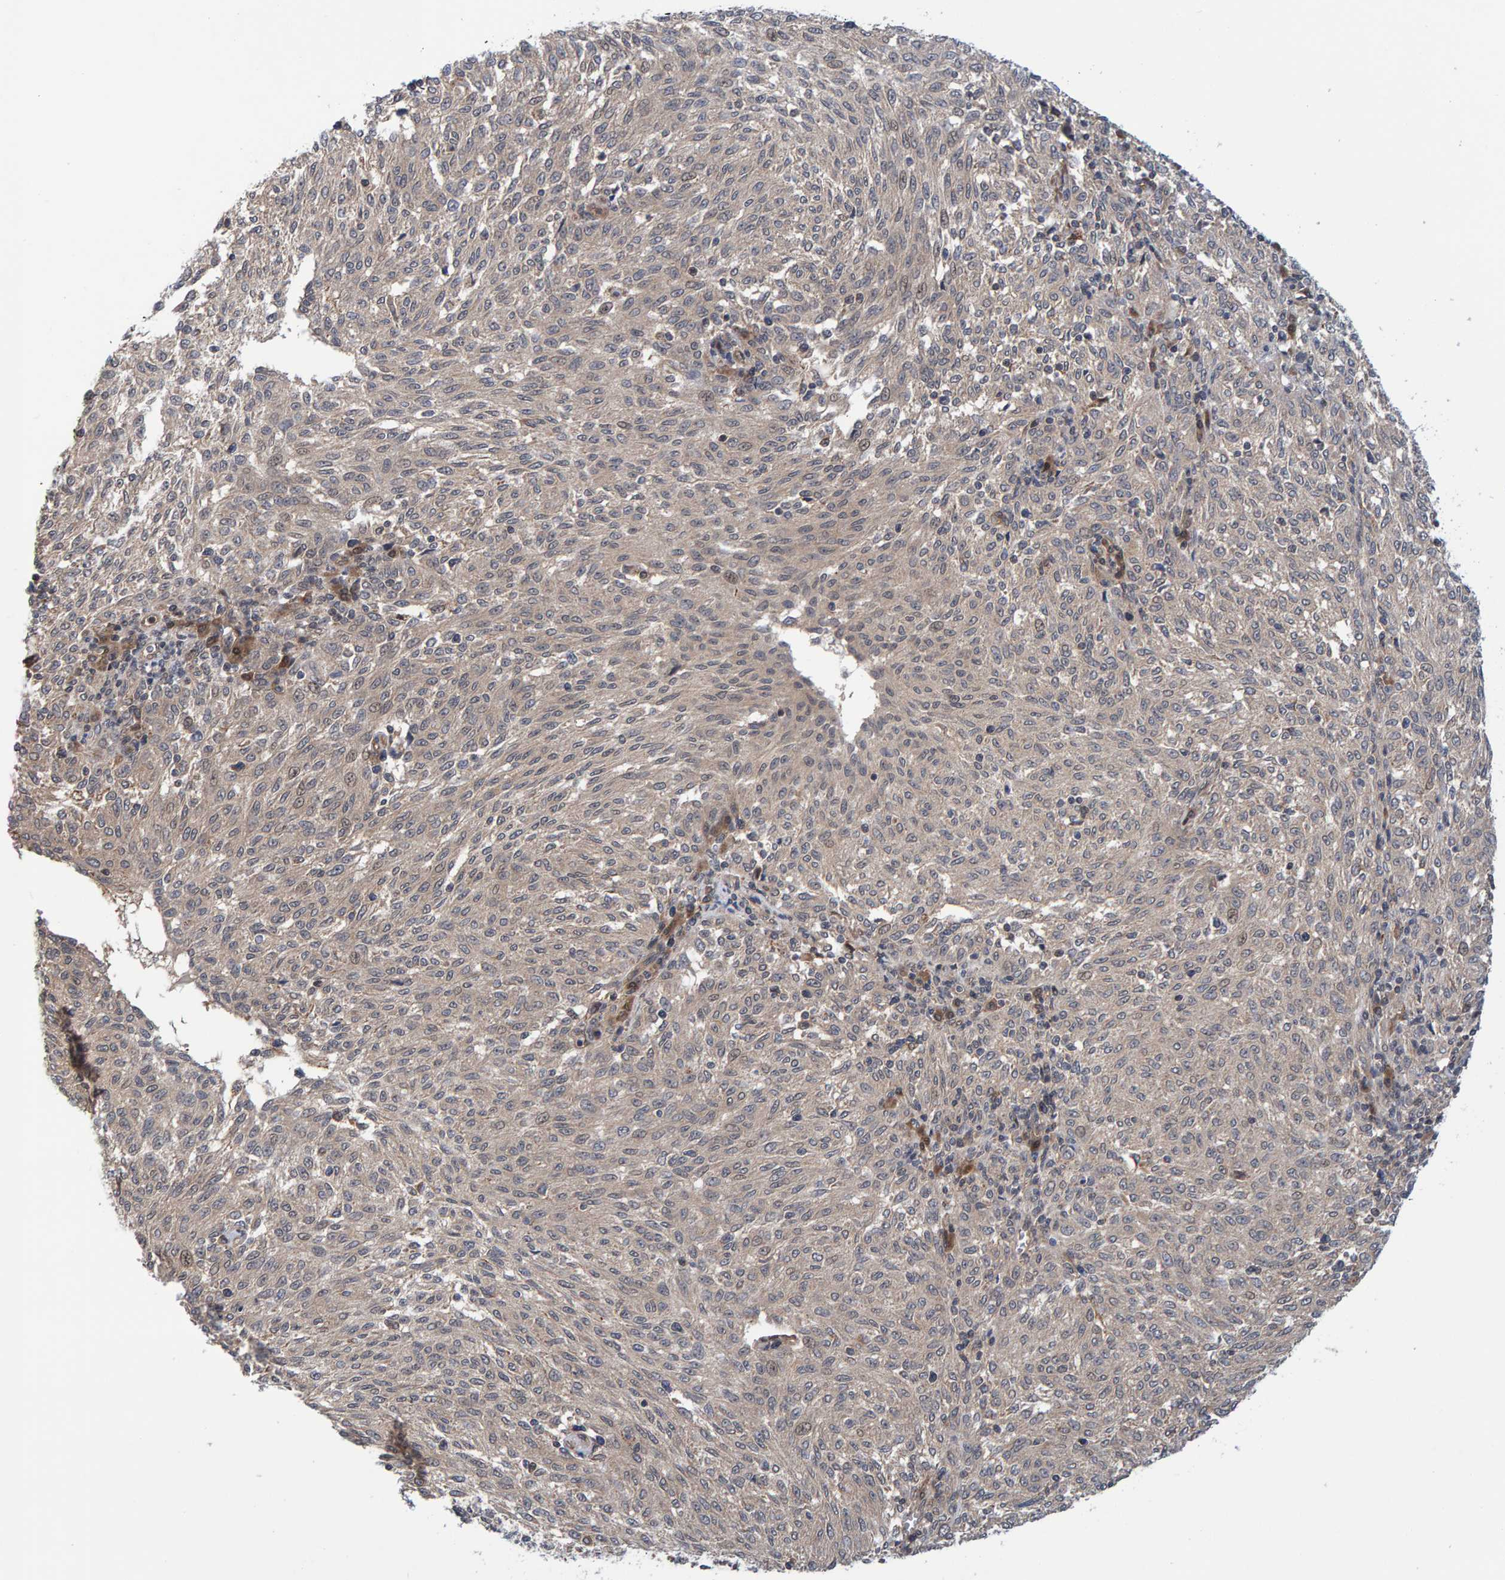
{"staining": {"intensity": "negative", "quantity": "none", "location": "none"}, "tissue": "melanoma", "cell_type": "Tumor cells", "image_type": "cancer", "snomed": [{"axis": "morphology", "description": "Malignant melanoma, NOS"}, {"axis": "topography", "description": "Skin"}], "caption": "This image is of melanoma stained with immunohistochemistry to label a protein in brown with the nuclei are counter-stained blue. There is no positivity in tumor cells. The staining was performed using DAB (3,3'-diaminobenzidine) to visualize the protein expression in brown, while the nuclei were stained in blue with hematoxylin (Magnification: 20x).", "gene": "SCRN2", "patient": {"sex": "female", "age": 72}}